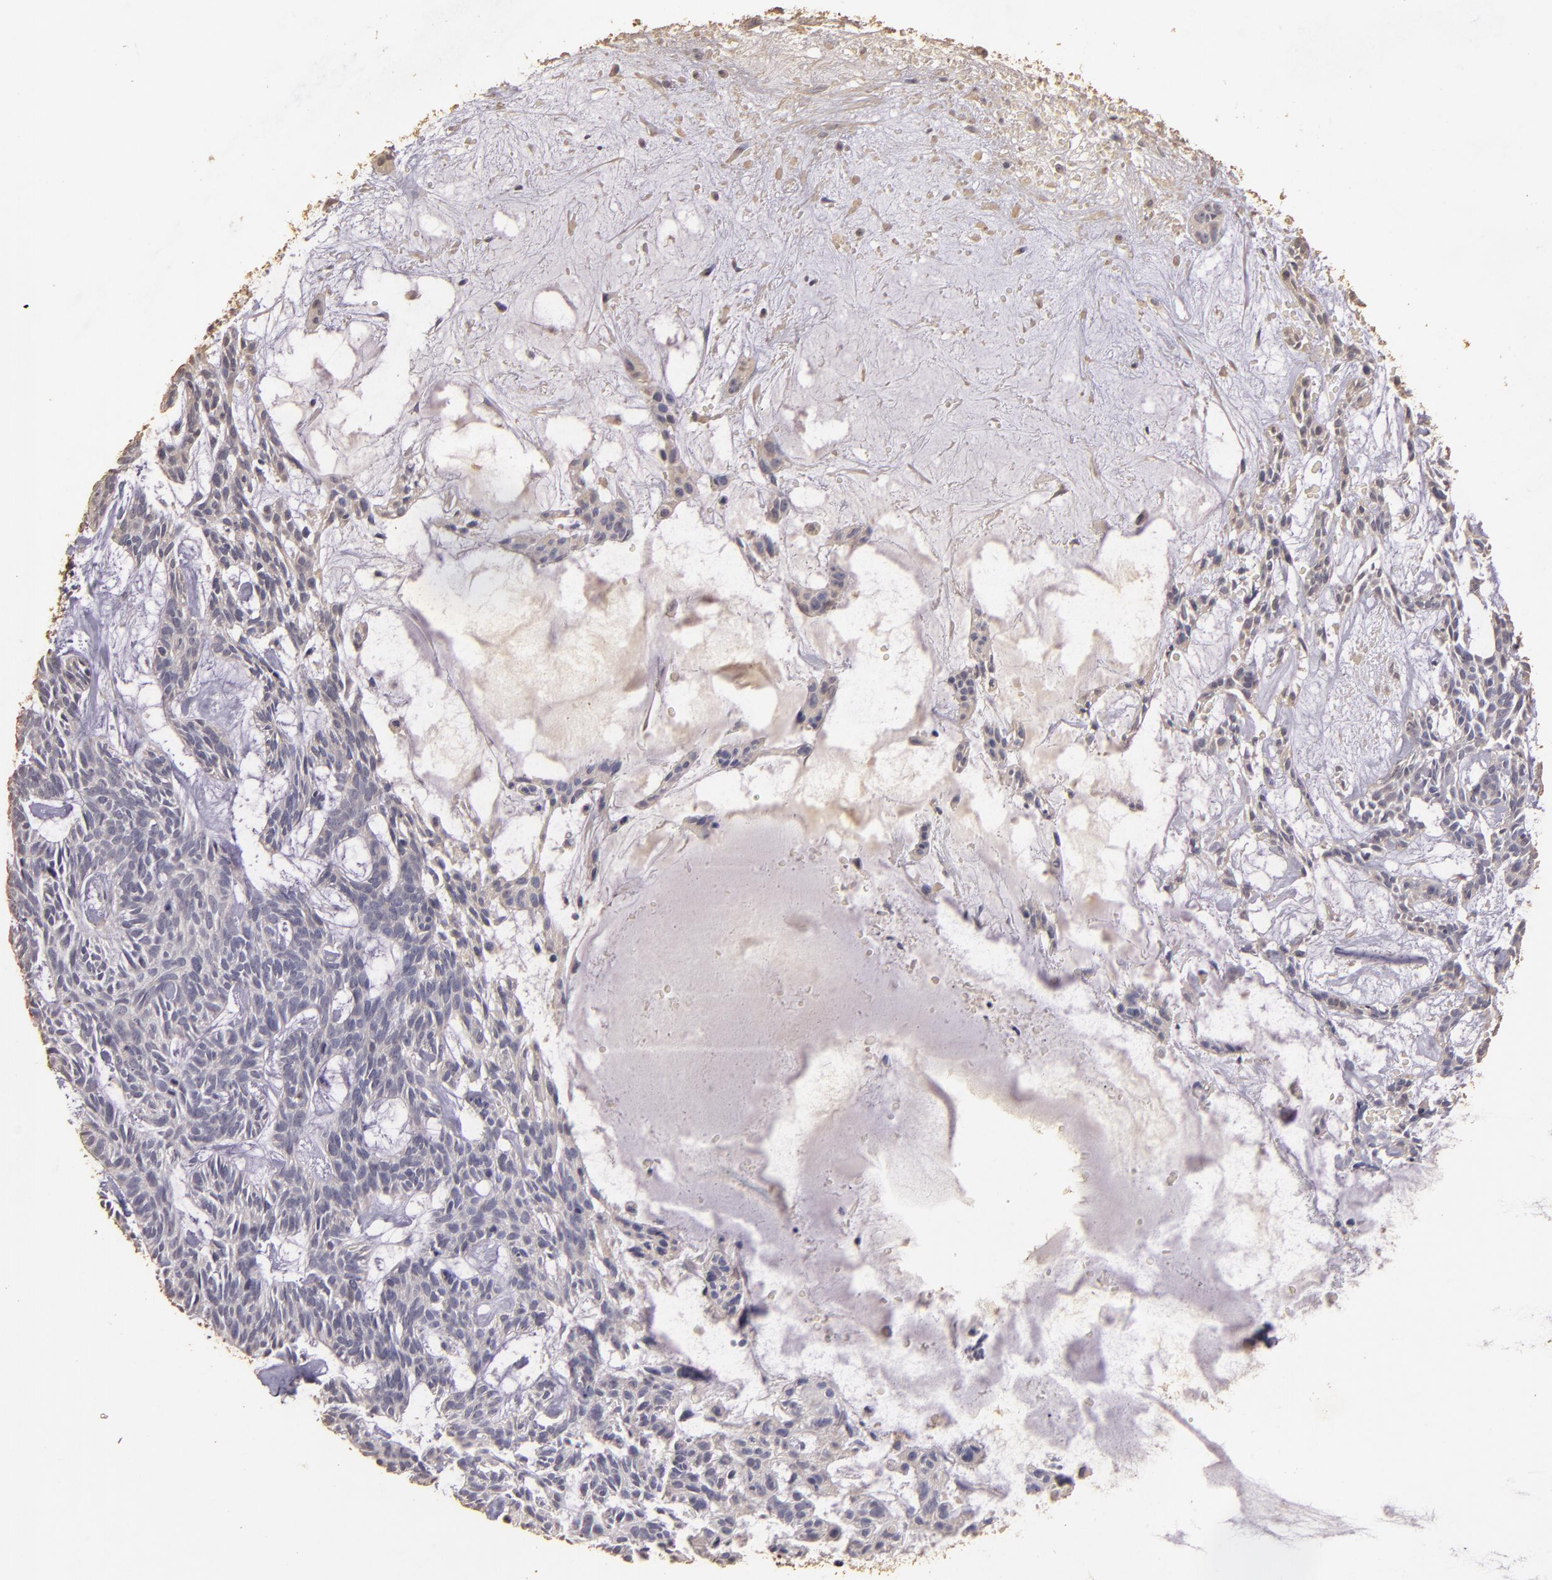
{"staining": {"intensity": "negative", "quantity": "none", "location": "none"}, "tissue": "skin cancer", "cell_type": "Tumor cells", "image_type": "cancer", "snomed": [{"axis": "morphology", "description": "Basal cell carcinoma"}, {"axis": "topography", "description": "Skin"}], "caption": "A high-resolution photomicrograph shows IHC staining of basal cell carcinoma (skin), which exhibits no significant positivity in tumor cells.", "gene": "BCL2L13", "patient": {"sex": "male", "age": 75}}